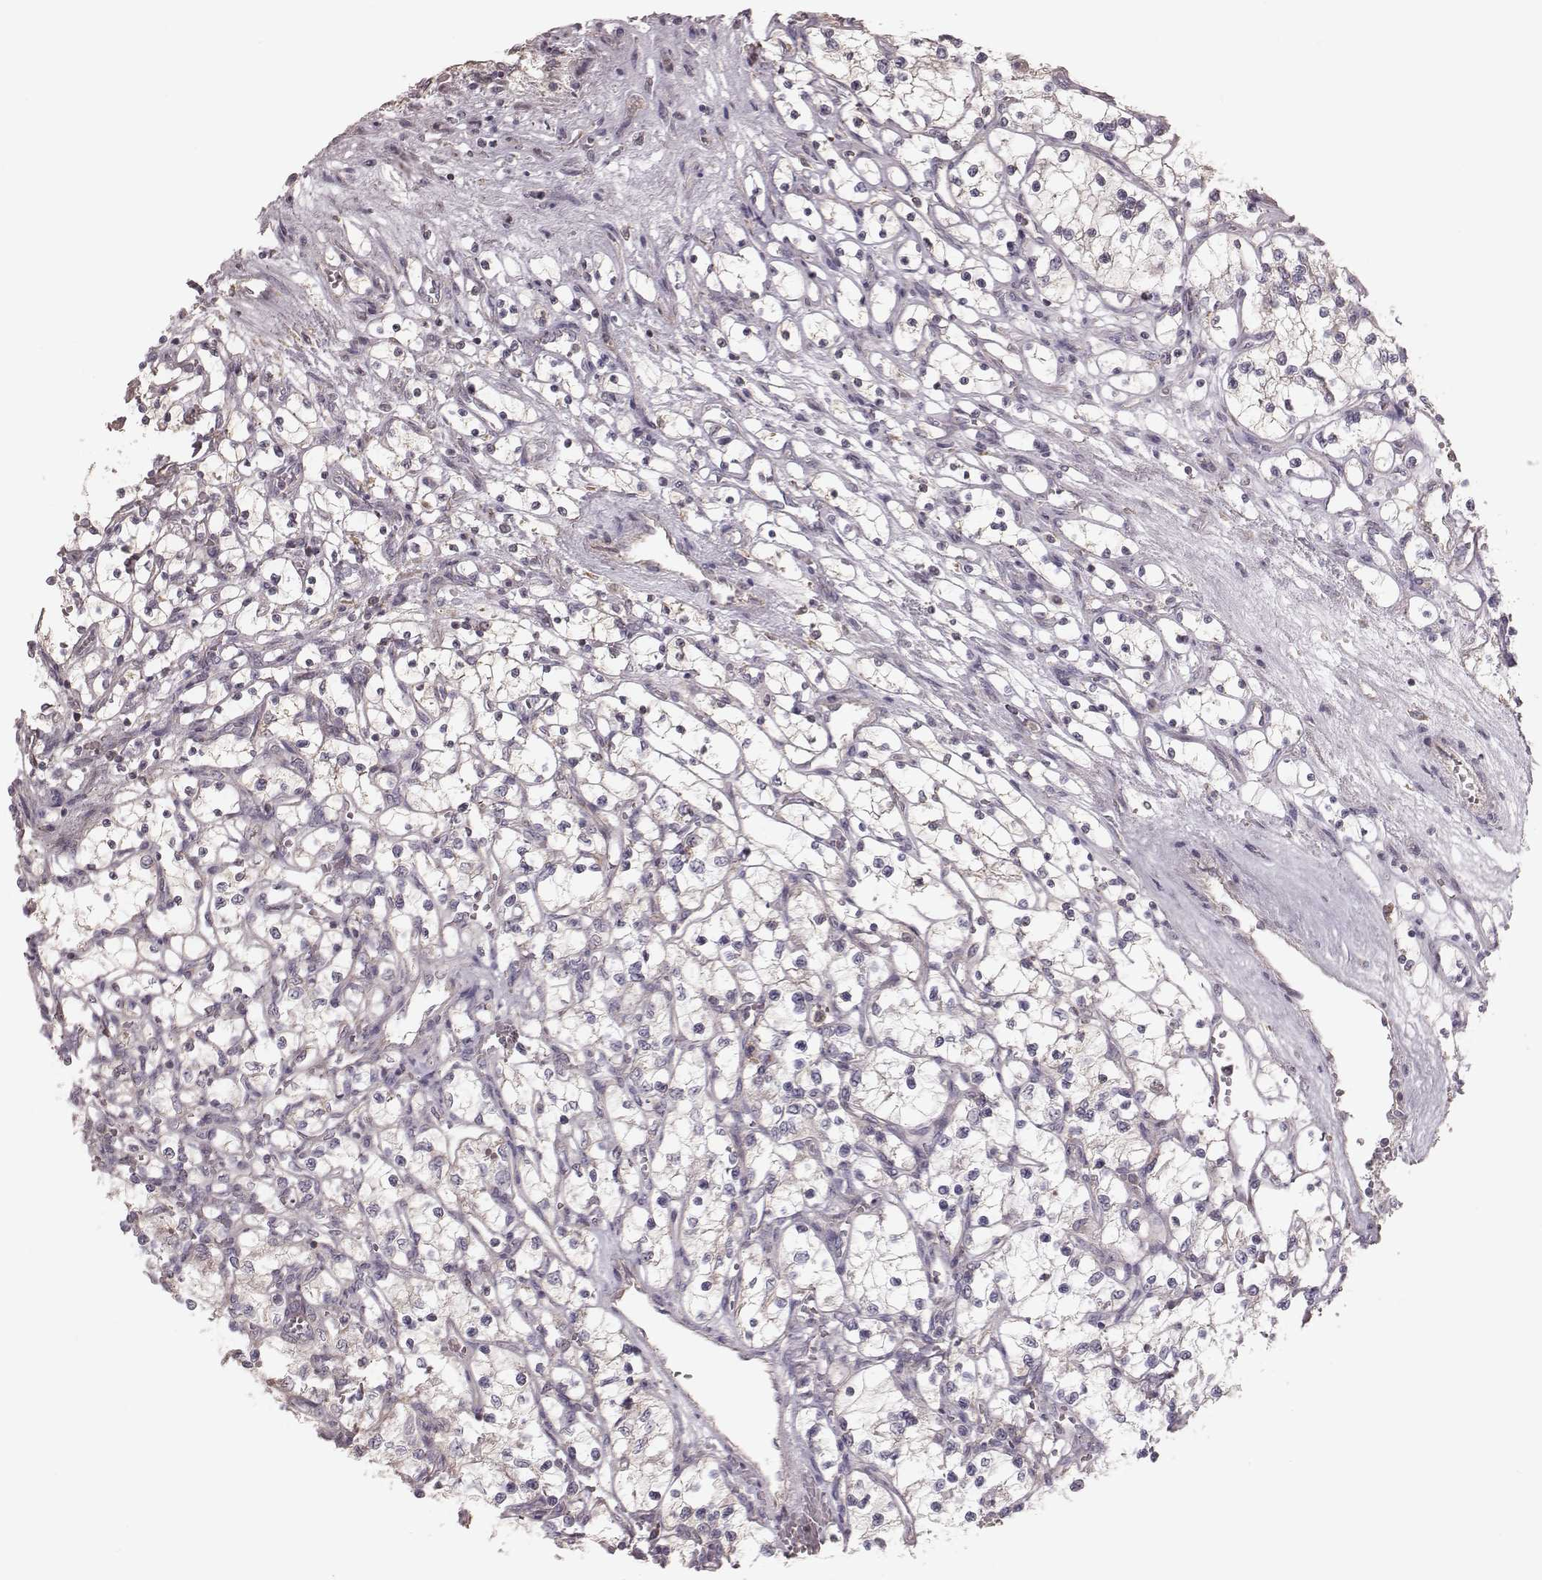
{"staining": {"intensity": "weak", "quantity": "<25%", "location": "cytoplasmic/membranous"}, "tissue": "renal cancer", "cell_type": "Tumor cells", "image_type": "cancer", "snomed": [{"axis": "morphology", "description": "Adenocarcinoma, NOS"}, {"axis": "topography", "description": "Kidney"}], "caption": "Tumor cells are negative for protein expression in human renal adenocarcinoma.", "gene": "MRPS27", "patient": {"sex": "female", "age": 69}}